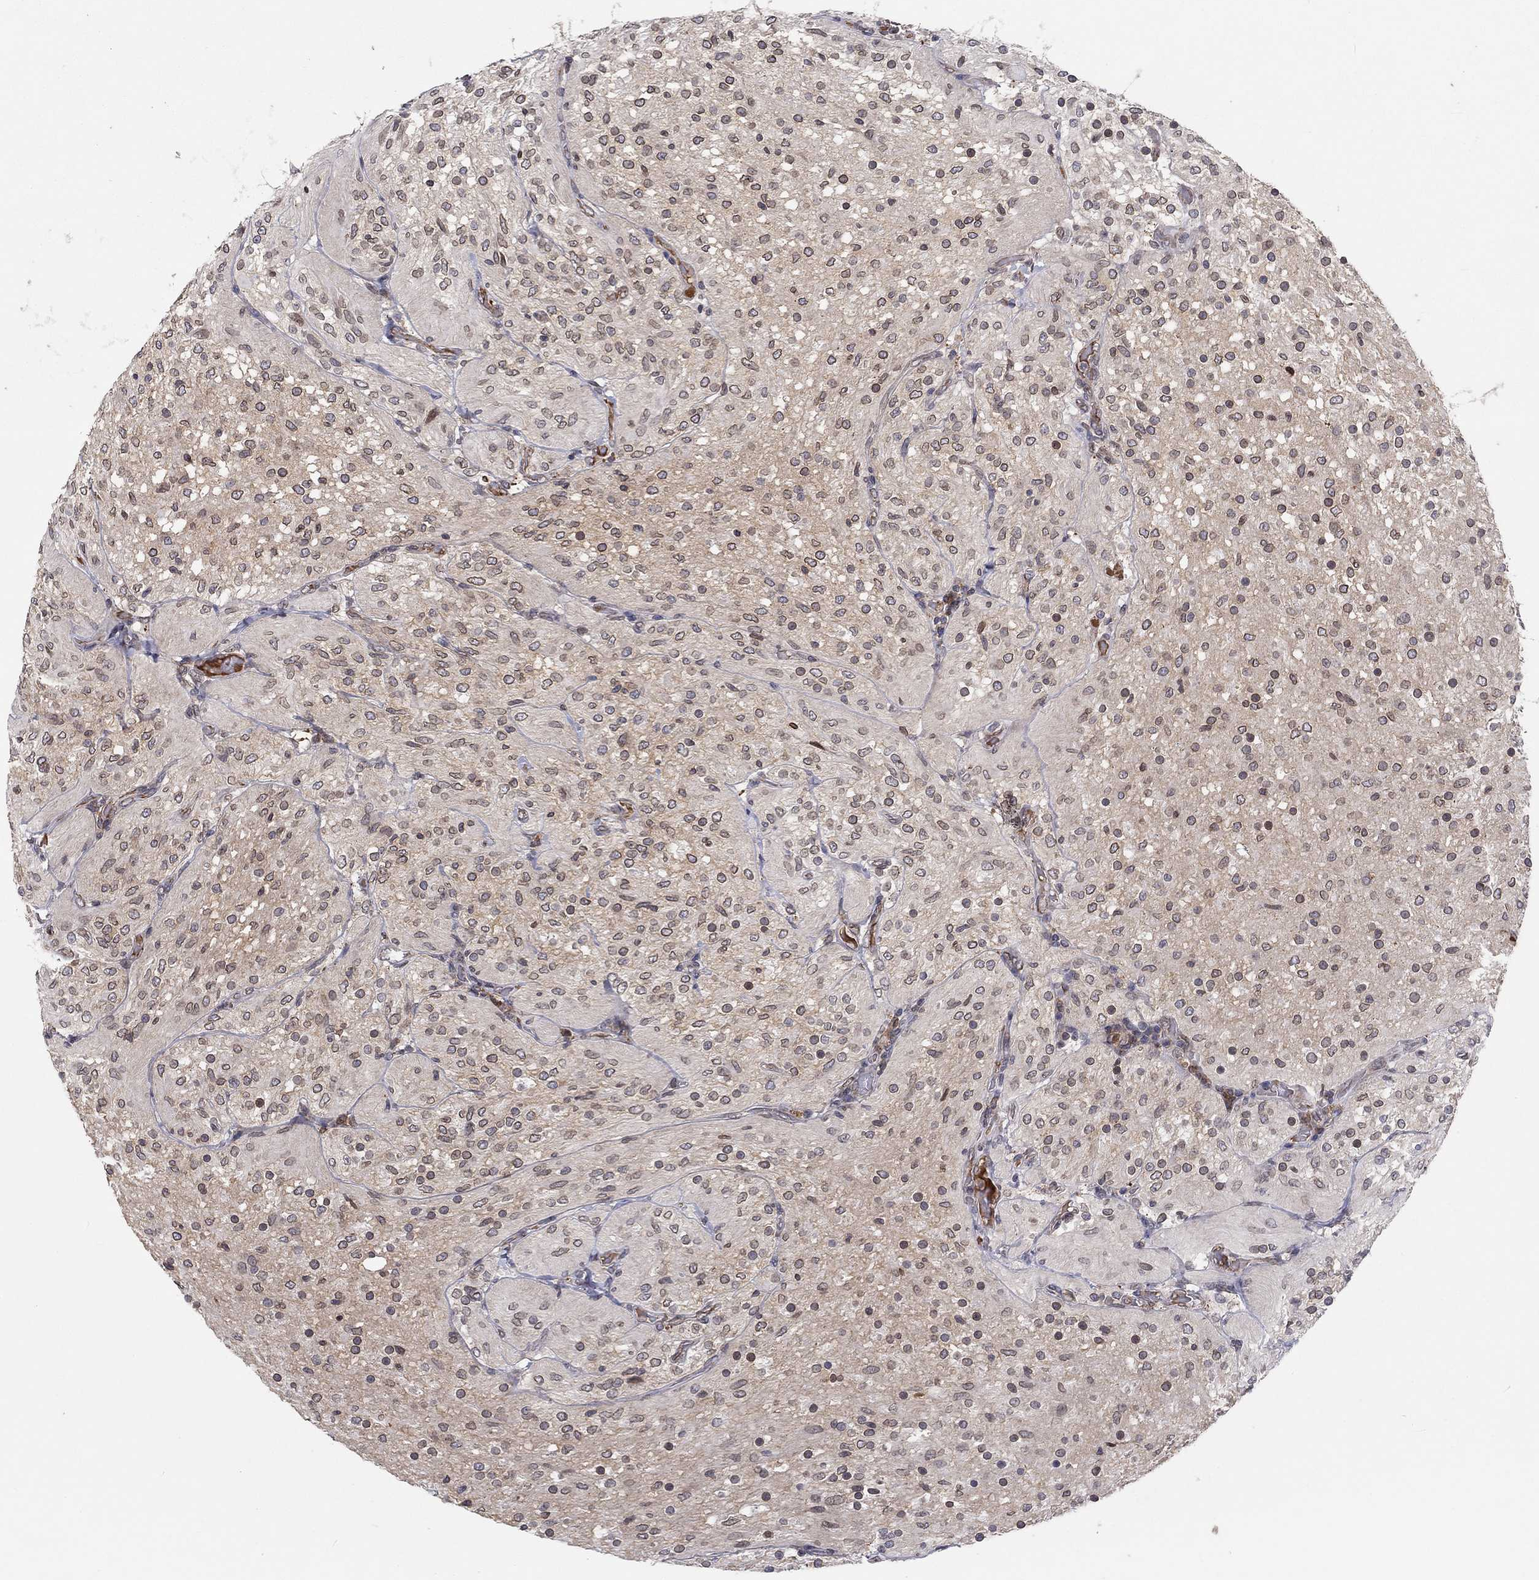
{"staining": {"intensity": "moderate", "quantity": "<25%", "location": "nuclear"}, "tissue": "glioma", "cell_type": "Tumor cells", "image_type": "cancer", "snomed": [{"axis": "morphology", "description": "Glioma, malignant, Low grade"}, {"axis": "topography", "description": "Brain"}], "caption": "Glioma stained for a protein demonstrates moderate nuclear positivity in tumor cells. Nuclei are stained in blue.", "gene": "CETN3", "patient": {"sex": "male", "age": 3}}